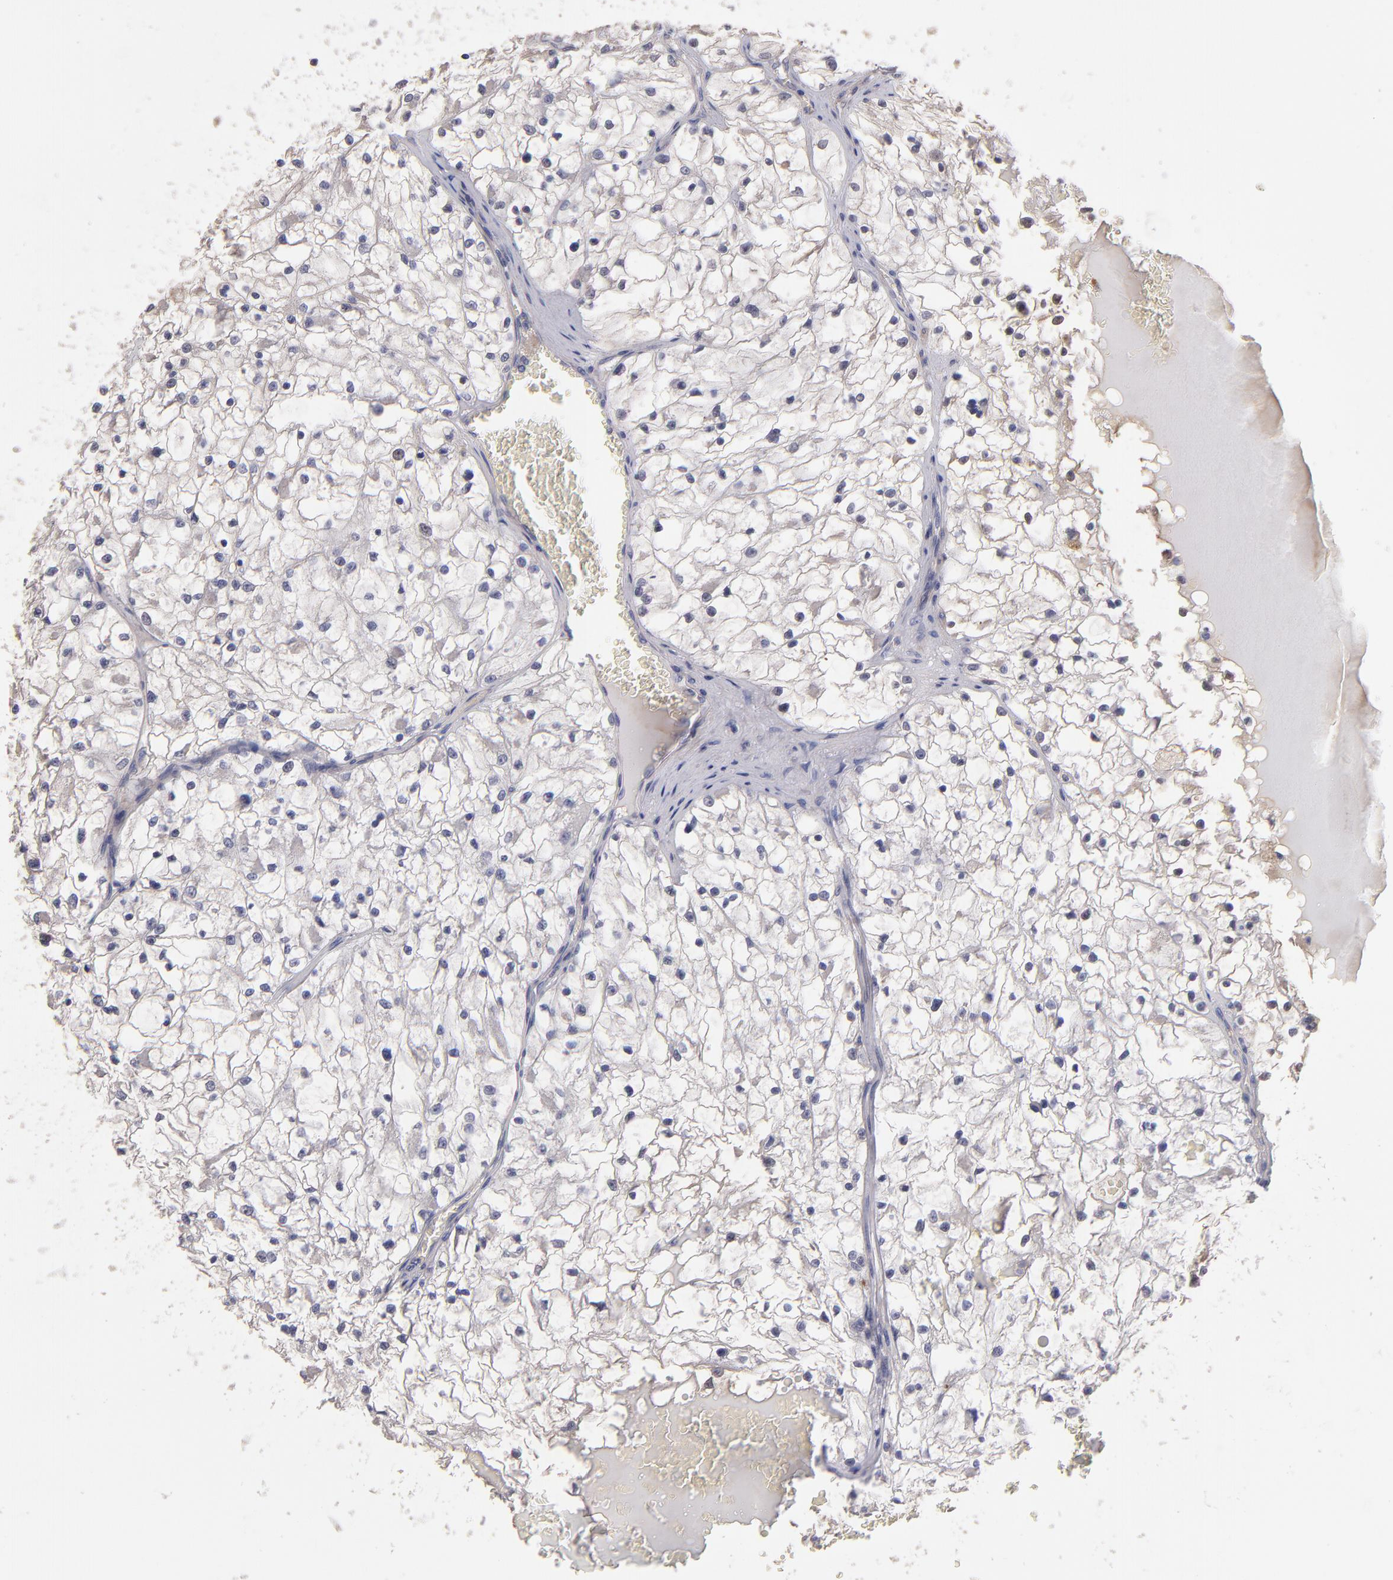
{"staining": {"intensity": "negative", "quantity": "none", "location": "none"}, "tissue": "renal cancer", "cell_type": "Tumor cells", "image_type": "cancer", "snomed": [{"axis": "morphology", "description": "Adenocarcinoma, NOS"}, {"axis": "topography", "description": "Kidney"}], "caption": "Protein analysis of renal adenocarcinoma displays no significant positivity in tumor cells. (DAB (3,3'-diaminobenzidine) immunohistochemistry (IHC) visualized using brightfield microscopy, high magnification).", "gene": "MAGEE1", "patient": {"sex": "male", "age": 61}}